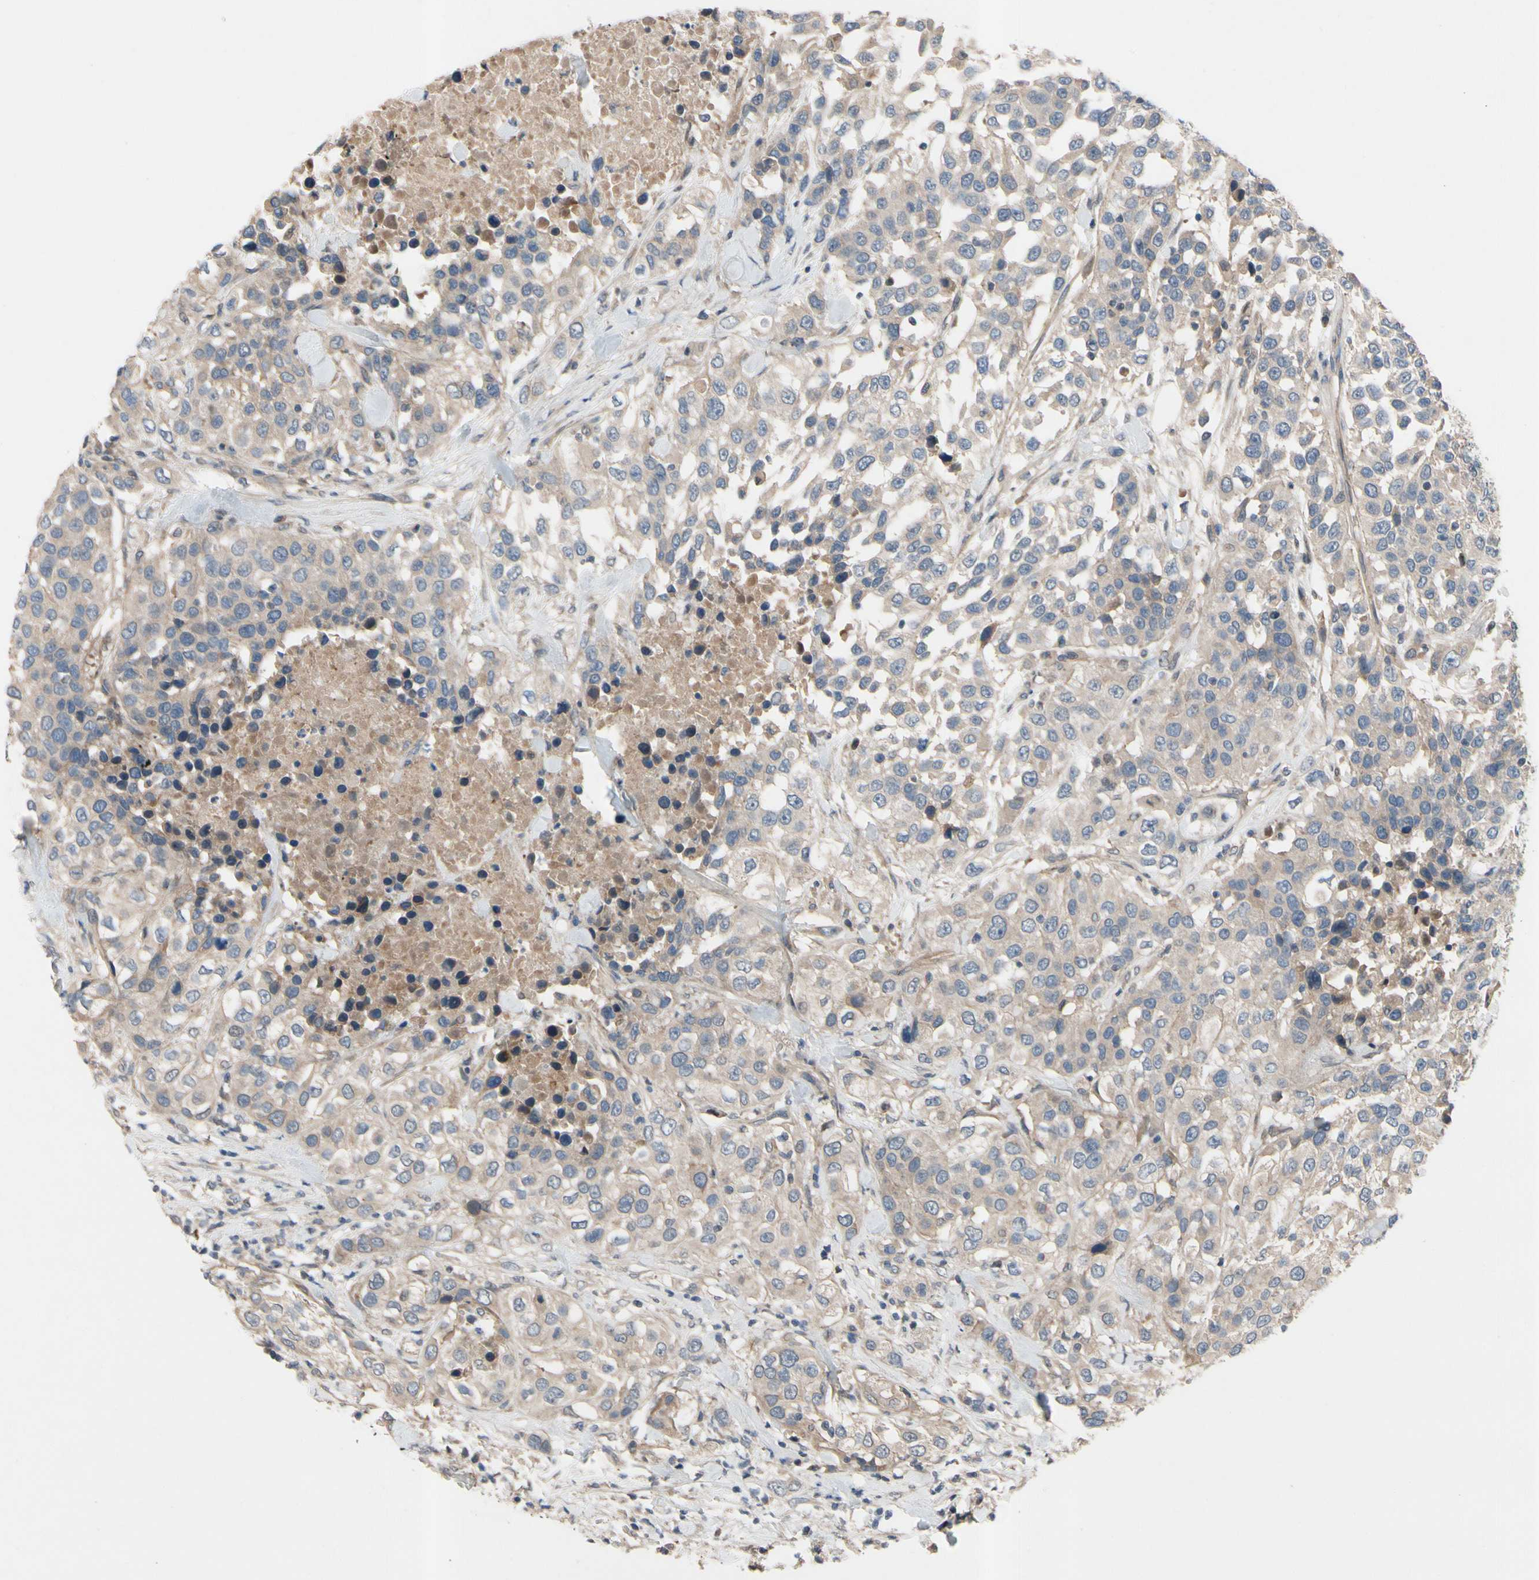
{"staining": {"intensity": "weak", "quantity": ">75%", "location": "cytoplasmic/membranous"}, "tissue": "urothelial cancer", "cell_type": "Tumor cells", "image_type": "cancer", "snomed": [{"axis": "morphology", "description": "Urothelial carcinoma, High grade"}, {"axis": "topography", "description": "Urinary bladder"}], "caption": "IHC photomicrograph of human urothelial cancer stained for a protein (brown), which exhibits low levels of weak cytoplasmic/membranous positivity in about >75% of tumor cells.", "gene": "ICAM5", "patient": {"sex": "female", "age": 80}}